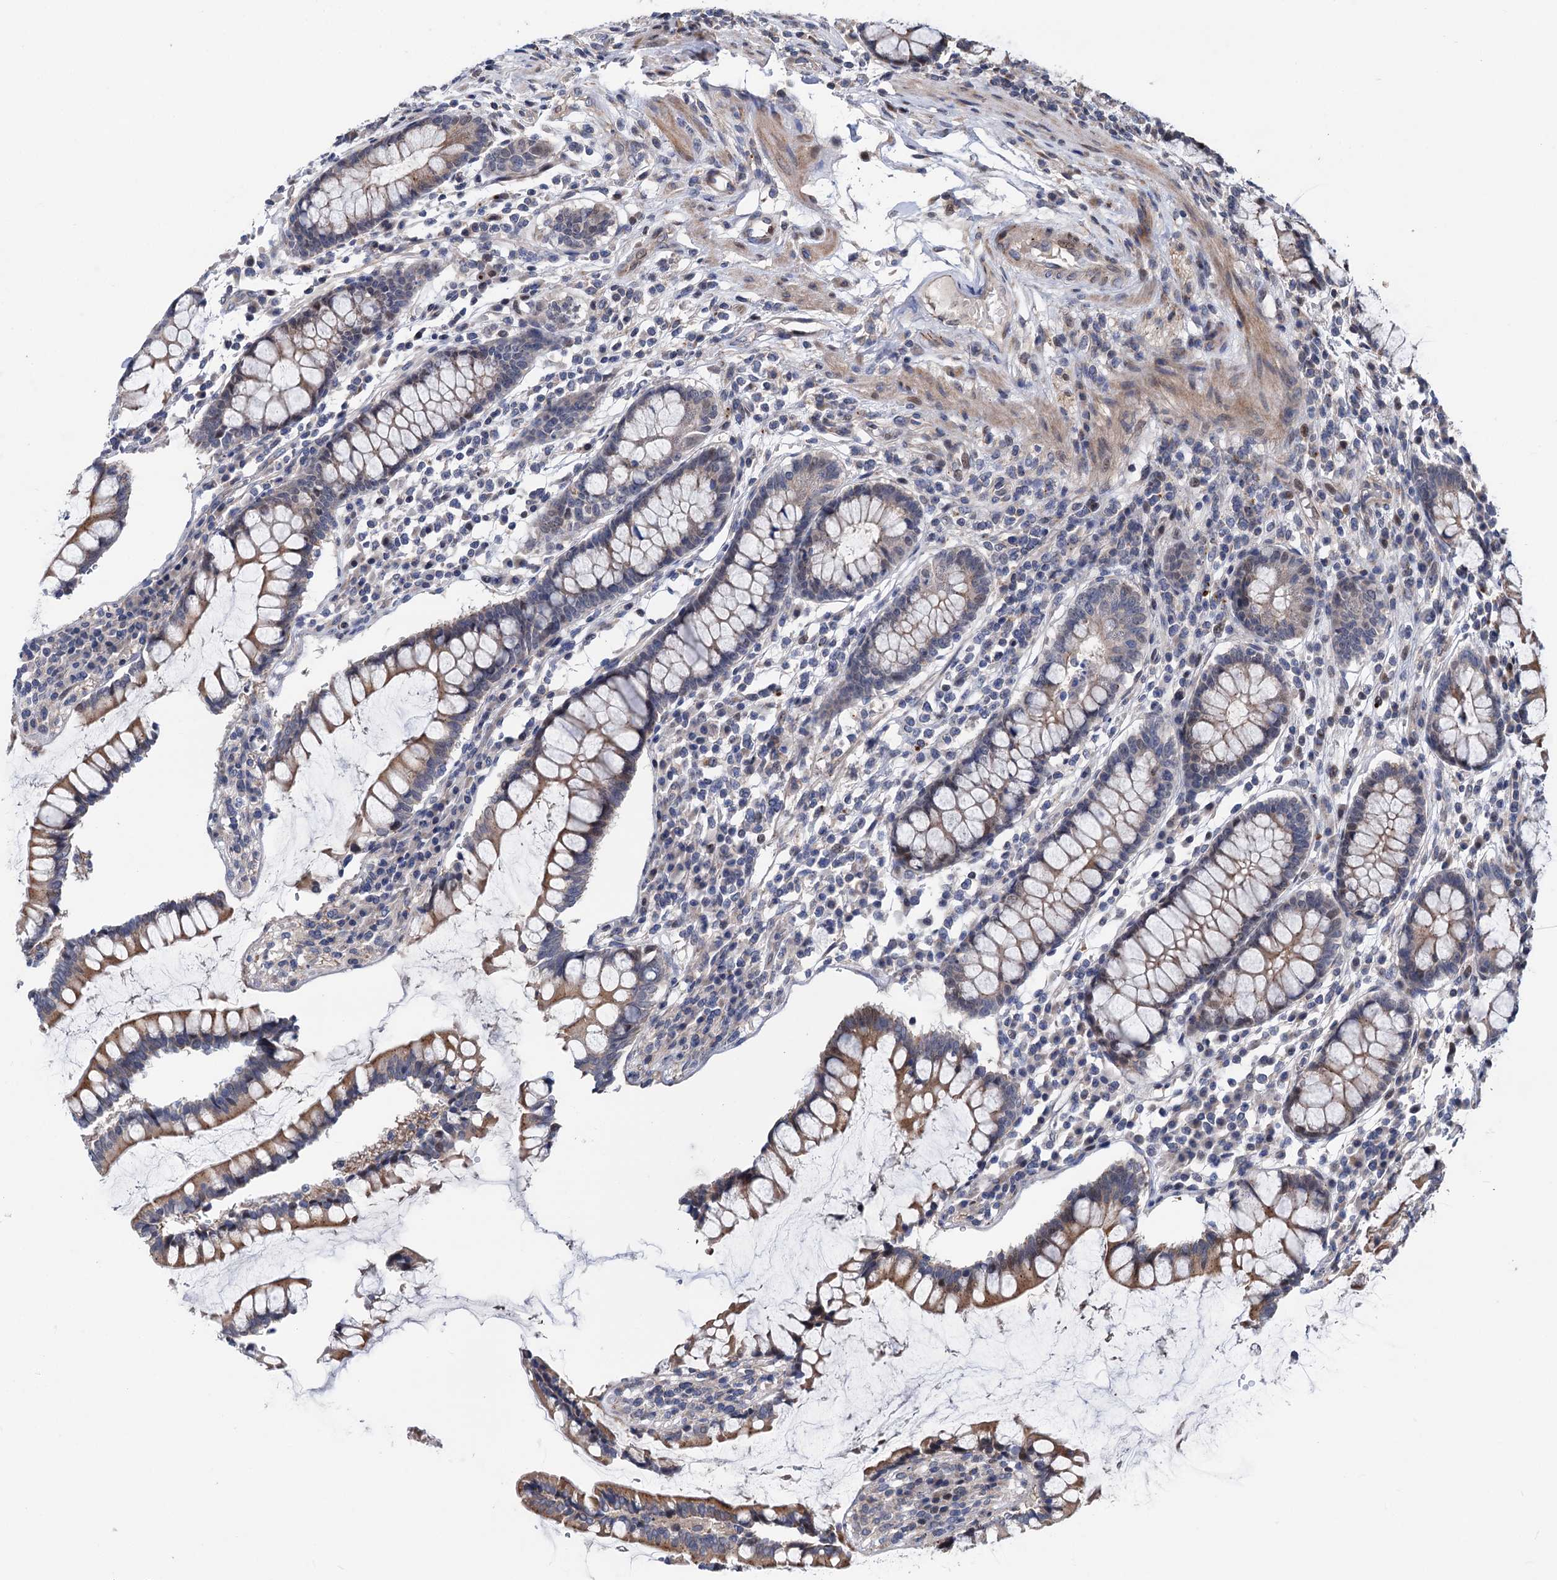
{"staining": {"intensity": "weak", "quantity": ">75%", "location": "cytoplasmic/membranous"}, "tissue": "colon", "cell_type": "Endothelial cells", "image_type": "normal", "snomed": [{"axis": "morphology", "description": "Normal tissue, NOS"}, {"axis": "topography", "description": "Colon"}], "caption": "Weak cytoplasmic/membranous protein expression is appreciated in about >75% of endothelial cells in colon.", "gene": "UBR1", "patient": {"sex": "female", "age": 79}}